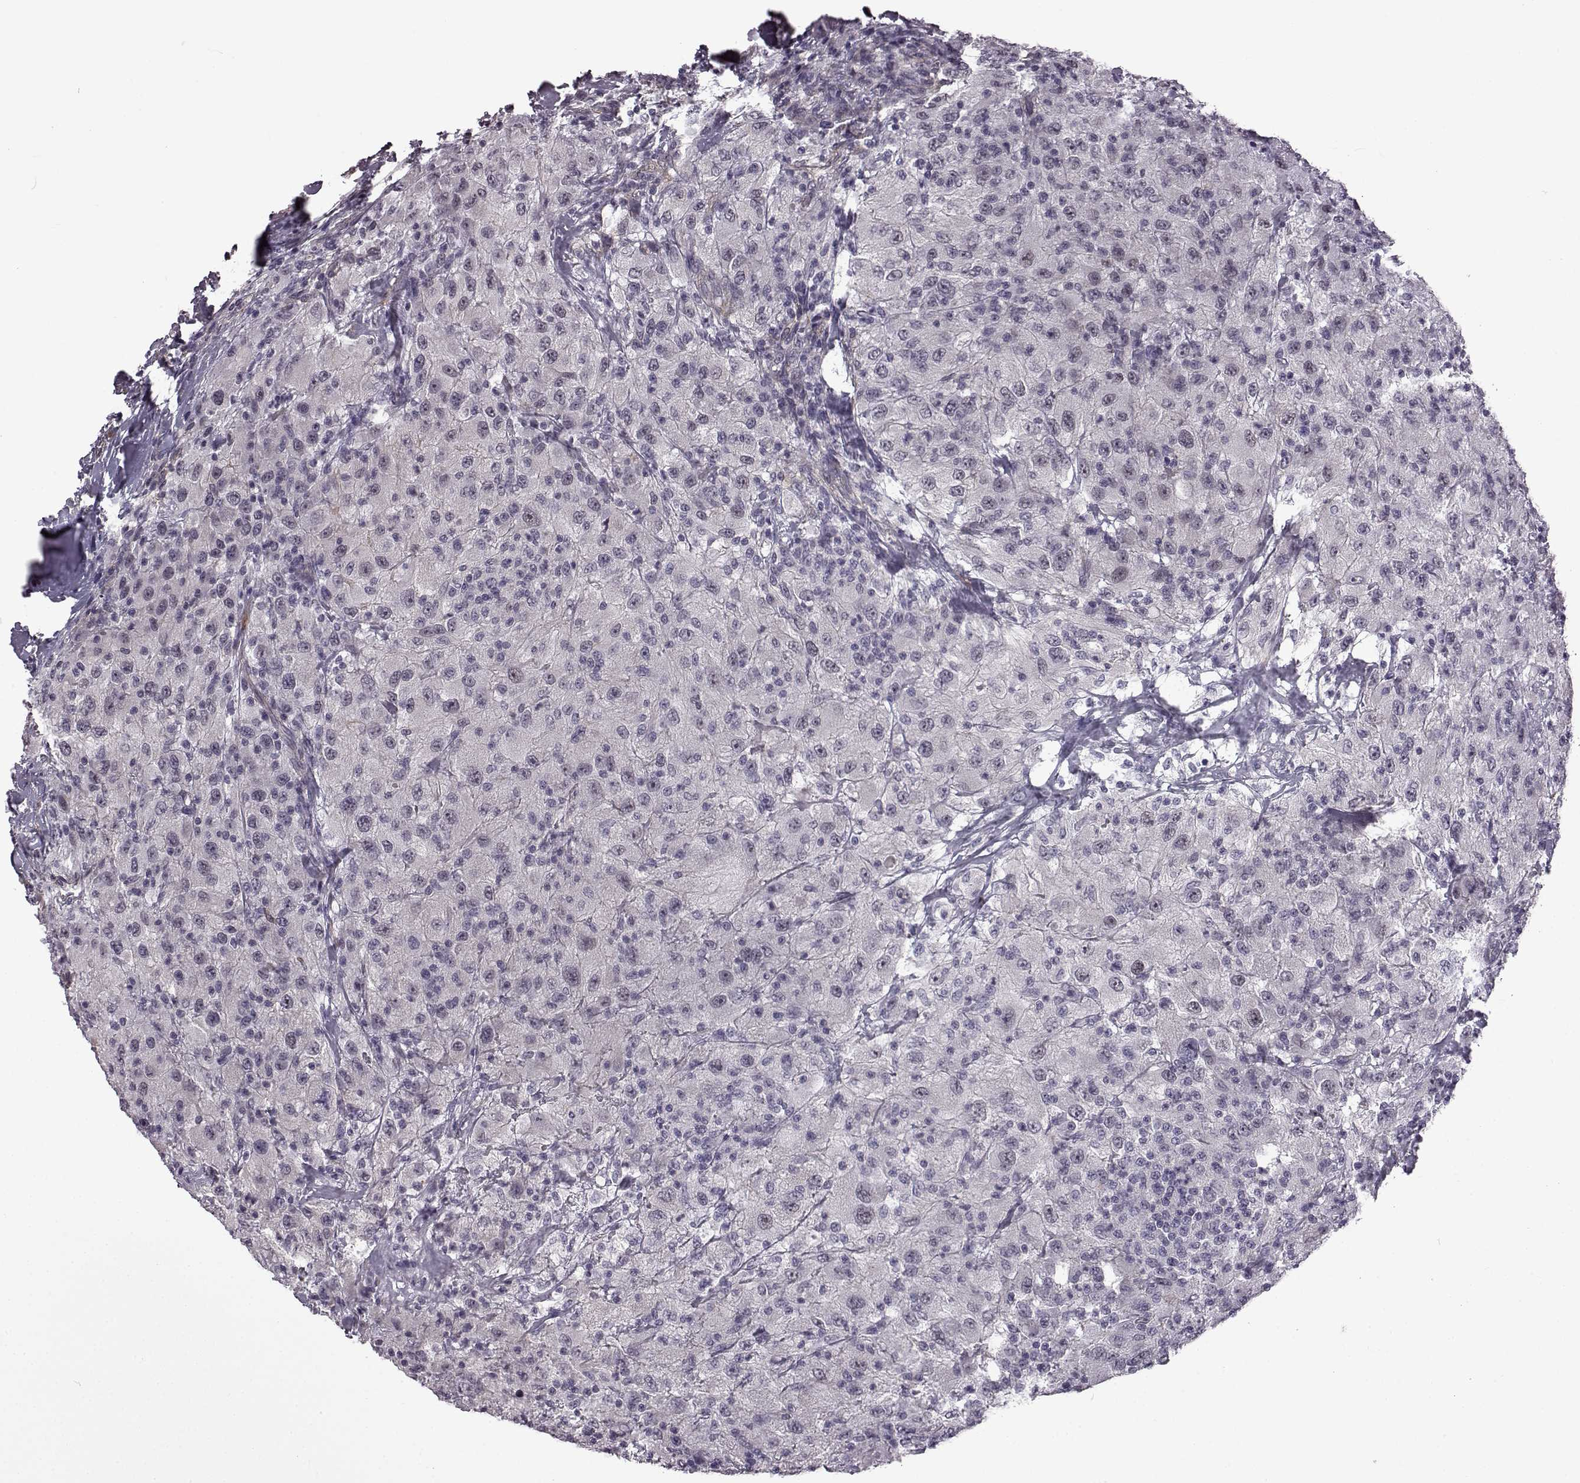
{"staining": {"intensity": "negative", "quantity": "none", "location": "none"}, "tissue": "renal cancer", "cell_type": "Tumor cells", "image_type": "cancer", "snomed": [{"axis": "morphology", "description": "Adenocarcinoma, NOS"}, {"axis": "topography", "description": "Kidney"}], "caption": "High power microscopy image of an immunohistochemistry (IHC) image of renal cancer (adenocarcinoma), revealing no significant expression in tumor cells.", "gene": "SYNPO2", "patient": {"sex": "female", "age": 67}}